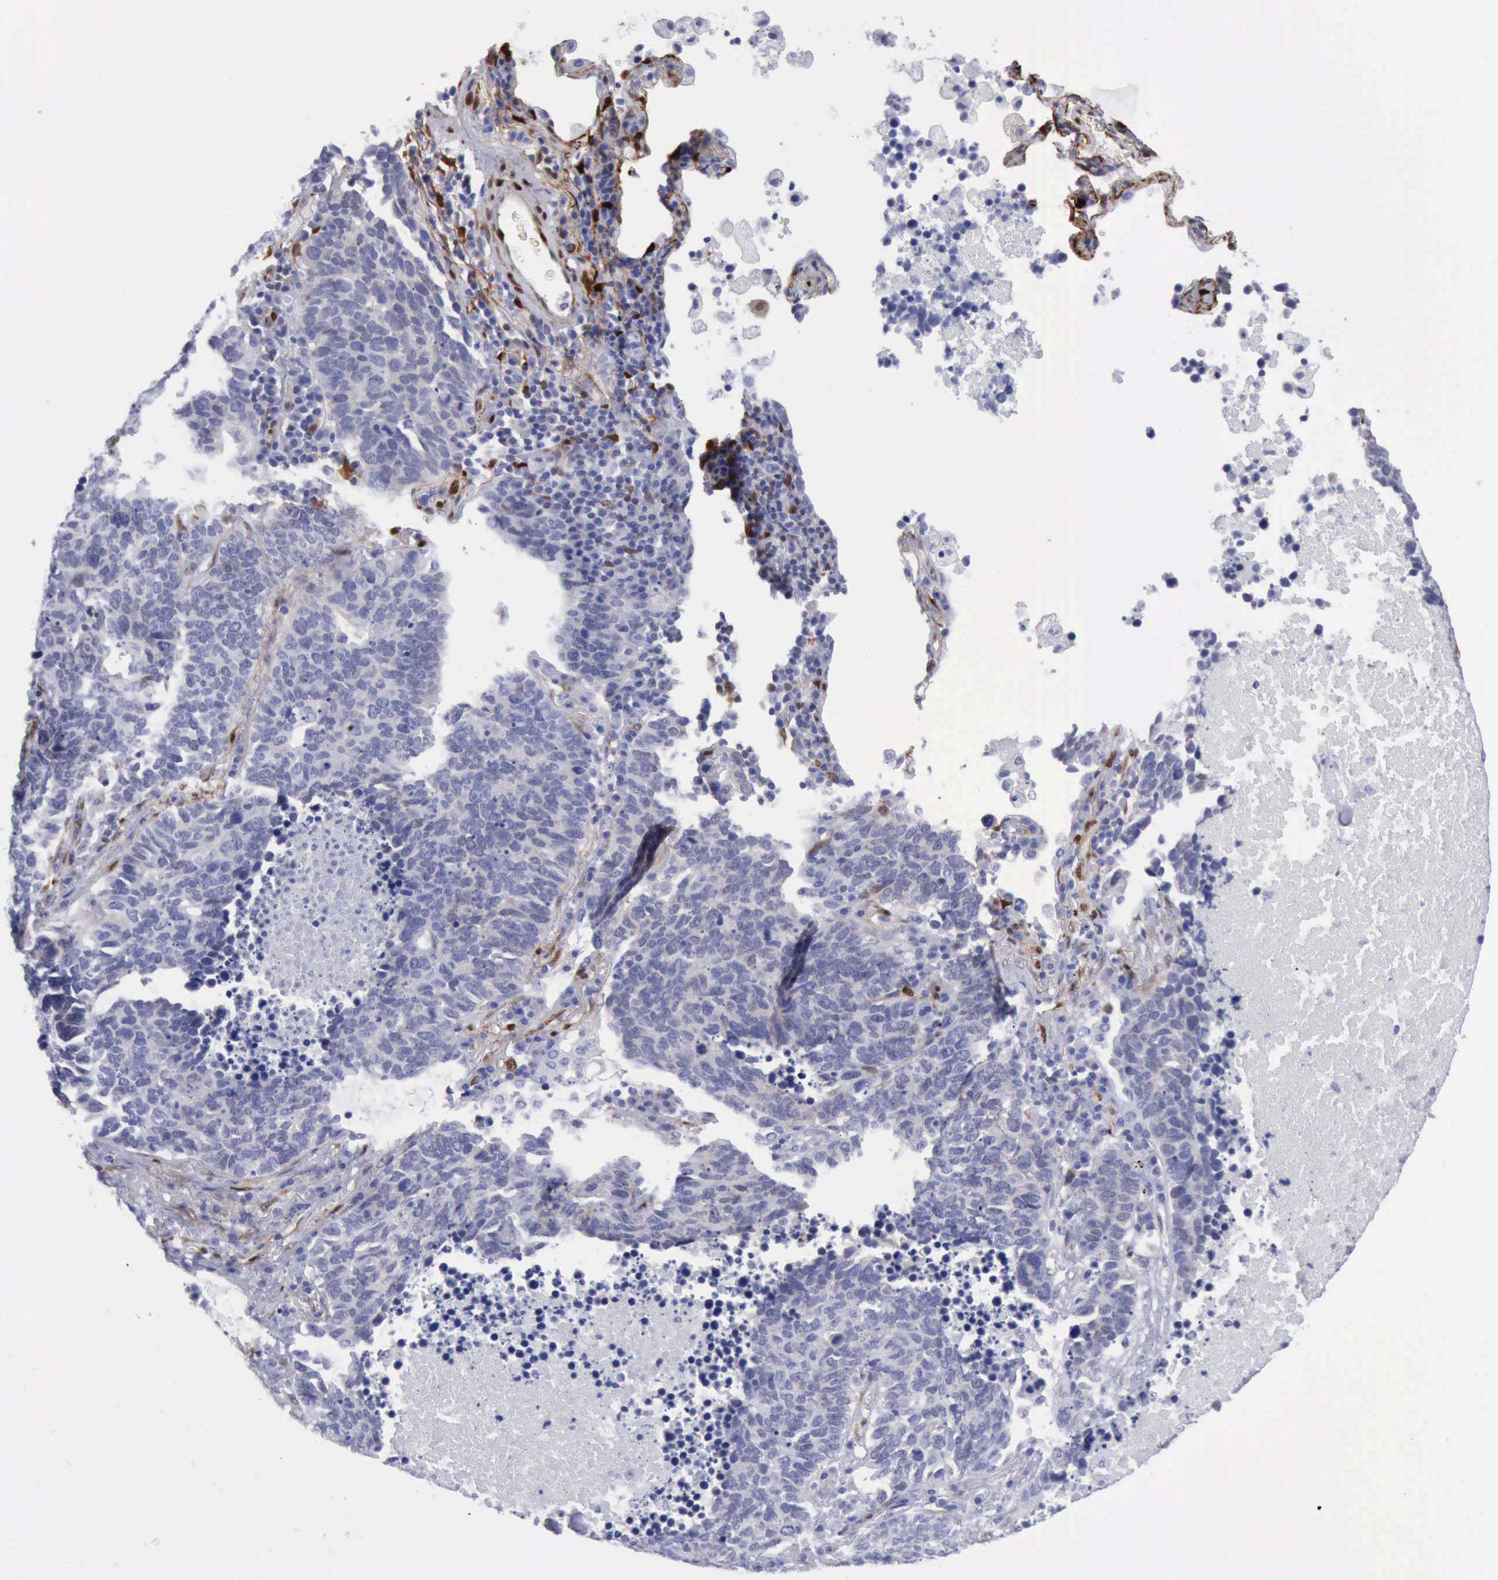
{"staining": {"intensity": "negative", "quantity": "none", "location": "none"}, "tissue": "lung cancer", "cell_type": "Tumor cells", "image_type": "cancer", "snomed": [{"axis": "morphology", "description": "Neoplasm, malignant, NOS"}, {"axis": "topography", "description": "Lung"}], "caption": "IHC photomicrograph of neoplastic tissue: human lung cancer stained with DAB (3,3'-diaminobenzidine) displays no significant protein staining in tumor cells. (DAB (3,3'-diaminobenzidine) IHC with hematoxylin counter stain).", "gene": "FHL1", "patient": {"sex": "female", "age": 75}}